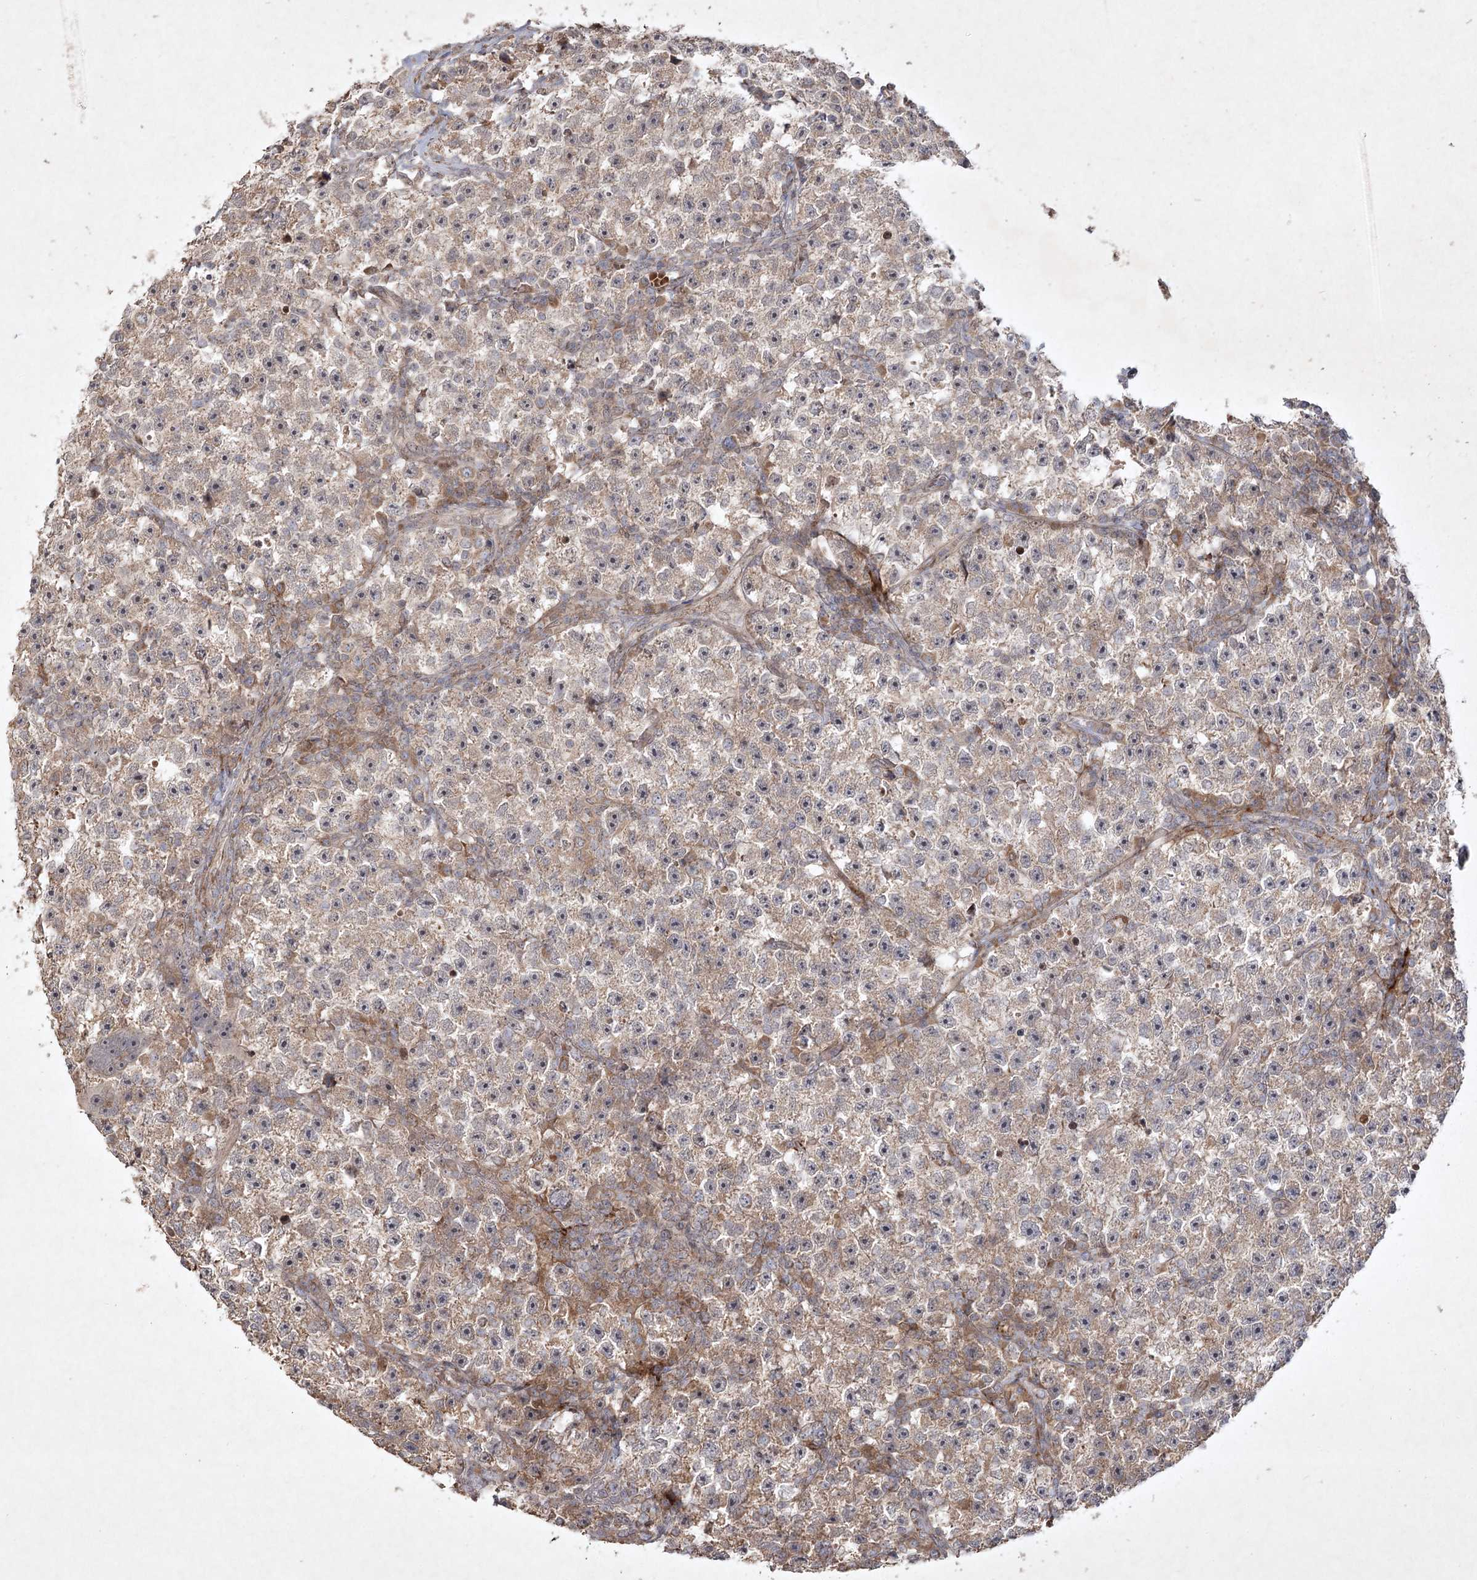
{"staining": {"intensity": "moderate", "quantity": ">75%", "location": "cytoplasmic/membranous"}, "tissue": "testis cancer", "cell_type": "Tumor cells", "image_type": "cancer", "snomed": [{"axis": "morphology", "description": "Seminoma, NOS"}, {"axis": "topography", "description": "Testis"}], "caption": "High-magnification brightfield microscopy of testis cancer stained with DAB (brown) and counterstained with hematoxylin (blue). tumor cells exhibit moderate cytoplasmic/membranous expression is present in approximately>75% of cells.", "gene": "KBTBD4", "patient": {"sex": "male", "age": 22}}